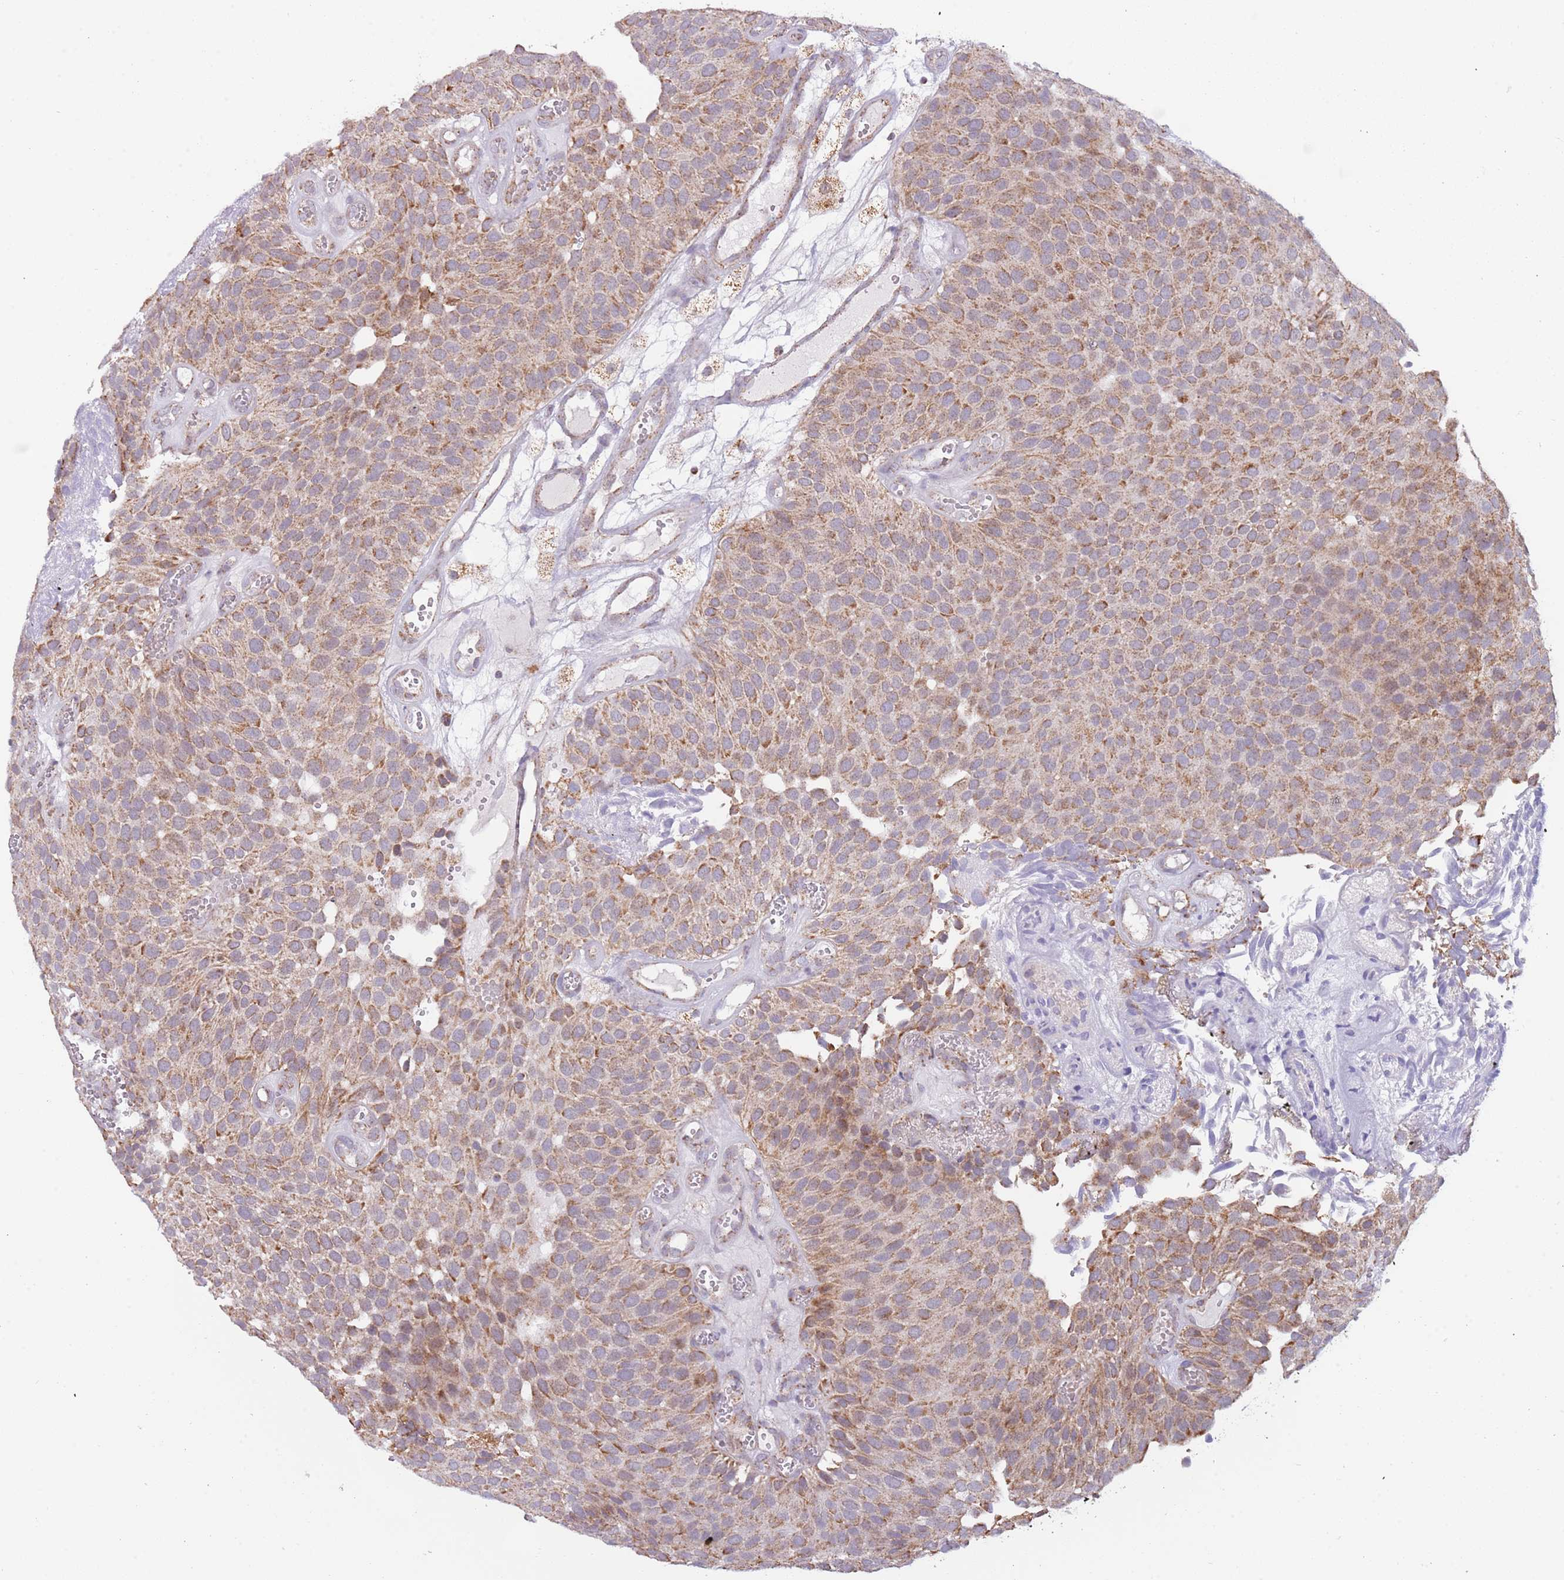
{"staining": {"intensity": "moderate", "quantity": ">75%", "location": "cytoplasmic/membranous"}, "tissue": "urothelial cancer", "cell_type": "Tumor cells", "image_type": "cancer", "snomed": [{"axis": "morphology", "description": "Urothelial carcinoma, Low grade"}, {"axis": "topography", "description": "Urinary bladder"}], "caption": "An immunohistochemistry (IHC) histopathology image of tumor tissue is shown. Protein staining in brown shows moderate cytoplasmic/membranous positivity in low-grade urothelial carcinoma within tumor cells.", "gene": "LHX6", "patient": {"sex": "male", "age": 89}}